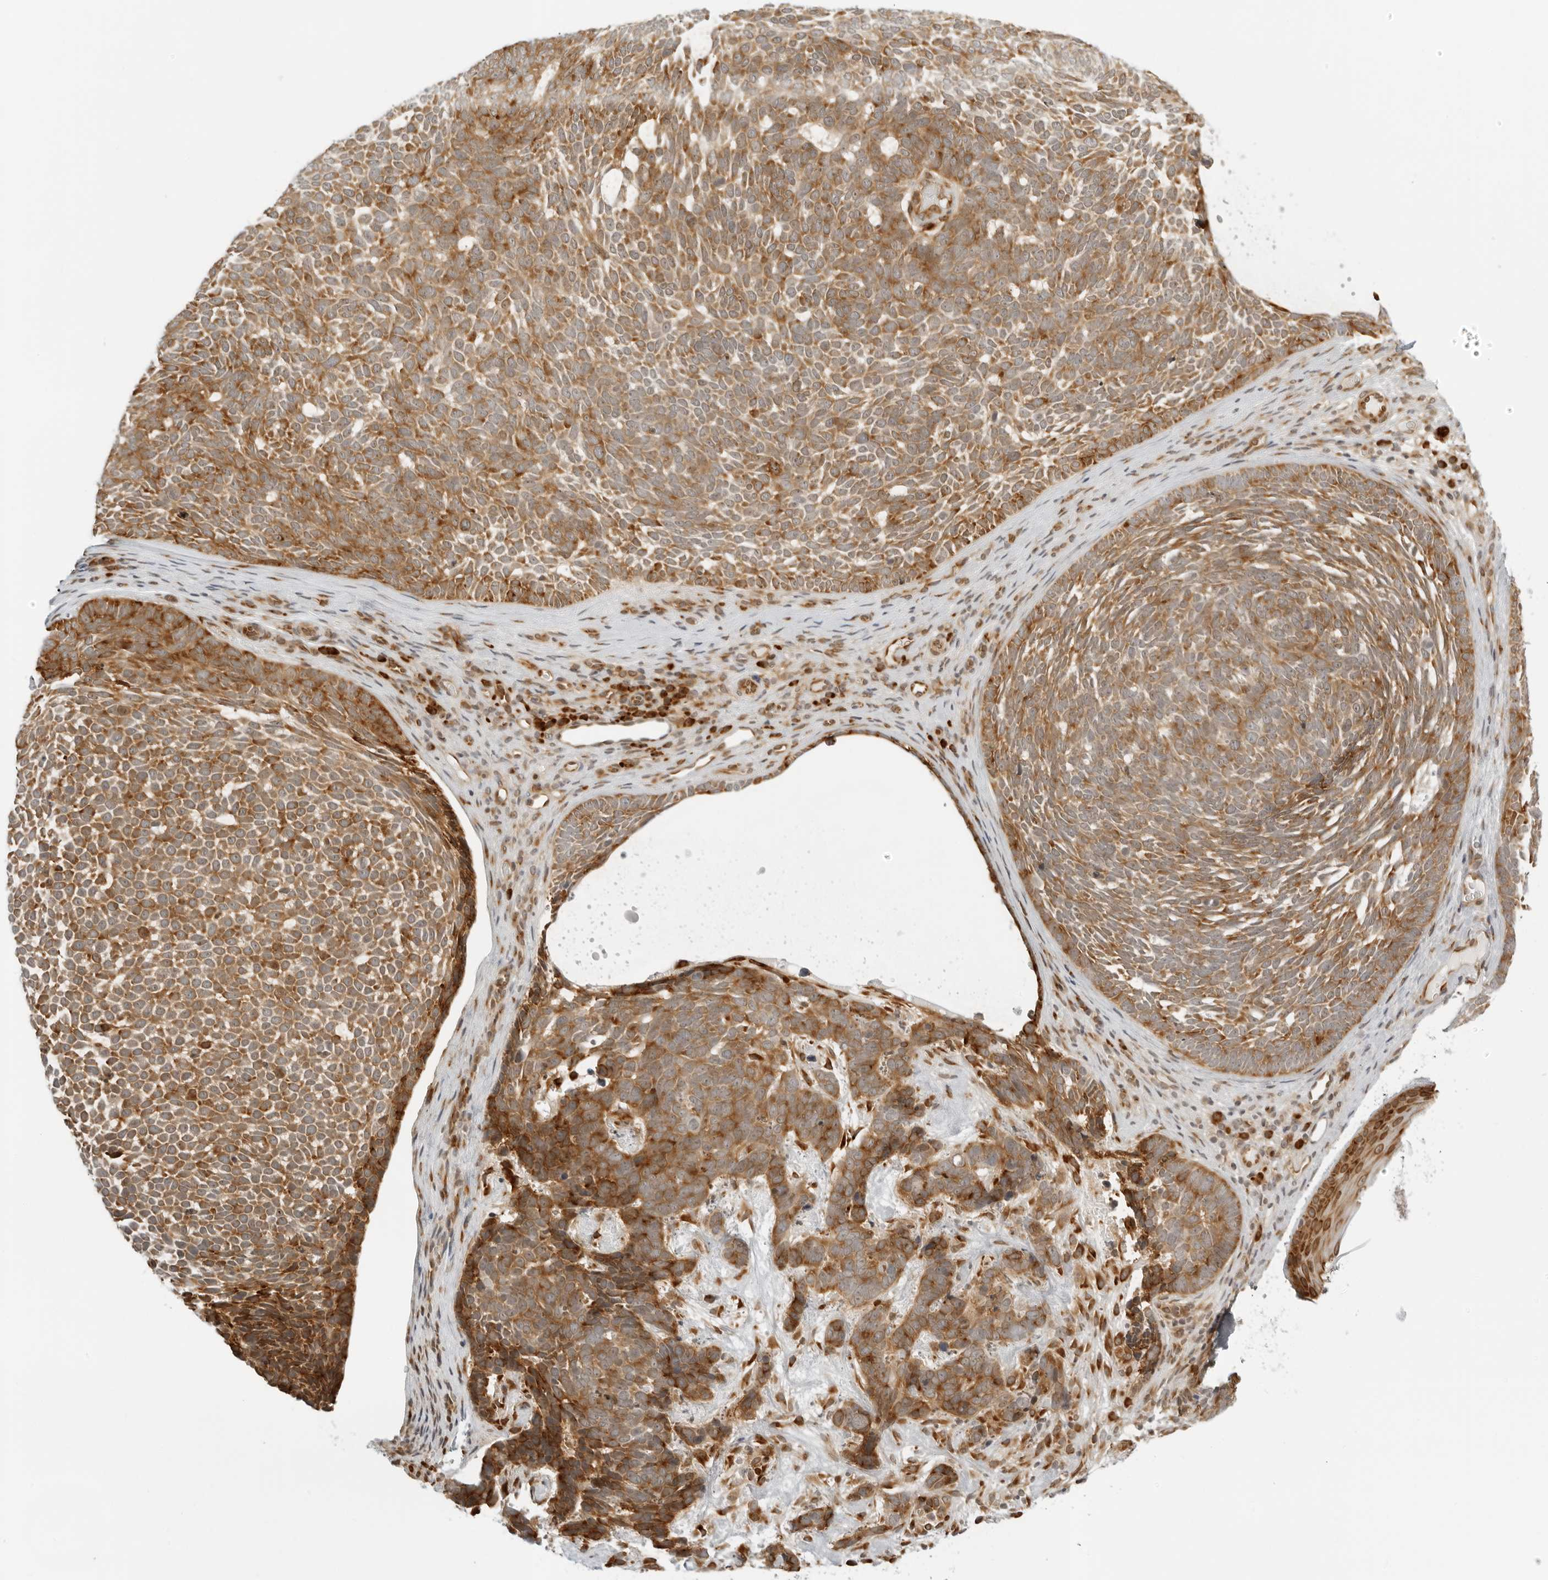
{"staining": {"intensity": "moderate", "quantity": ">75%", "location": "cytoplasmic/membranous"}, "tissue": "skin cancer", "cell_type": "Tumor cells", "image_type": "cancer", "snomed": [{"axis": "morphology", "description": "Basal cell carcinoma"}, {"axis": "topography", "description": "Skin"}], "caption": "Human skin cancer stained for a protein (brown) displays moderate cytoplasmic/membranous positive expression in about >75% of tumor cells.", "gene": "EIF4G1", "patient": {"sex": "female", "age": 85}}